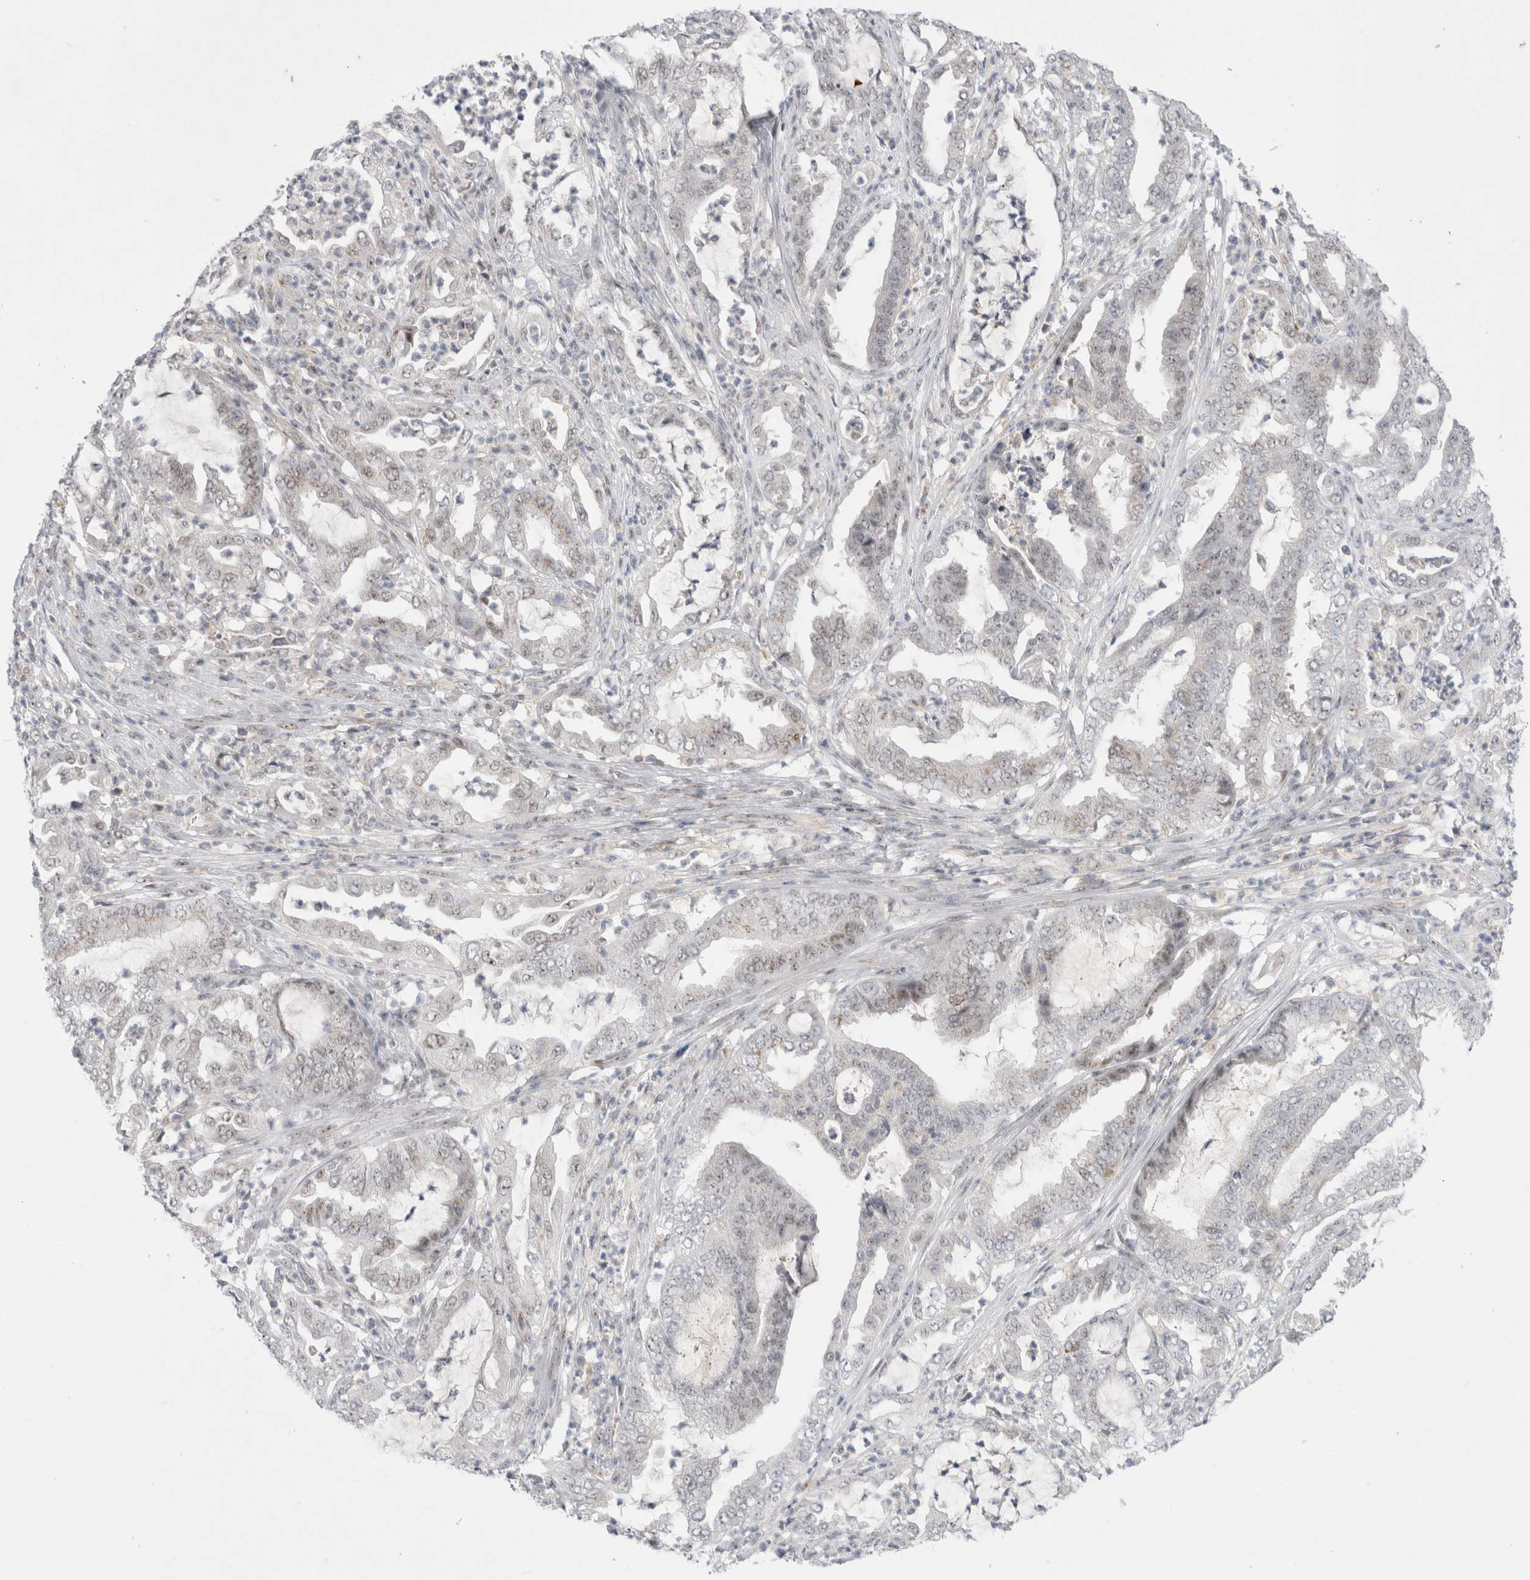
{"staining": {"intensity": "weak", "quantity": ">75%", "location": "nuclear"}, "tissue": "endometrial cancer", "cell_type": "Tumor cells", "image_type": "cancer", "snomed": [{"axis": "morphology", "description": "Adenocarcinoma, NOS"}, {"axis": "topography", "description": "Endometrium"}], "caption": "Endometrial cancer (adenocarcinoma) stained with DAB (3,3'-diaminobenzidine) immunohistochemistry (IHC) demonstrates low levels of weak nuclear staining in approximately >75% of tumor cells.", "gene": "CERS5", "patient": {"sex": "female", "age": 51}}